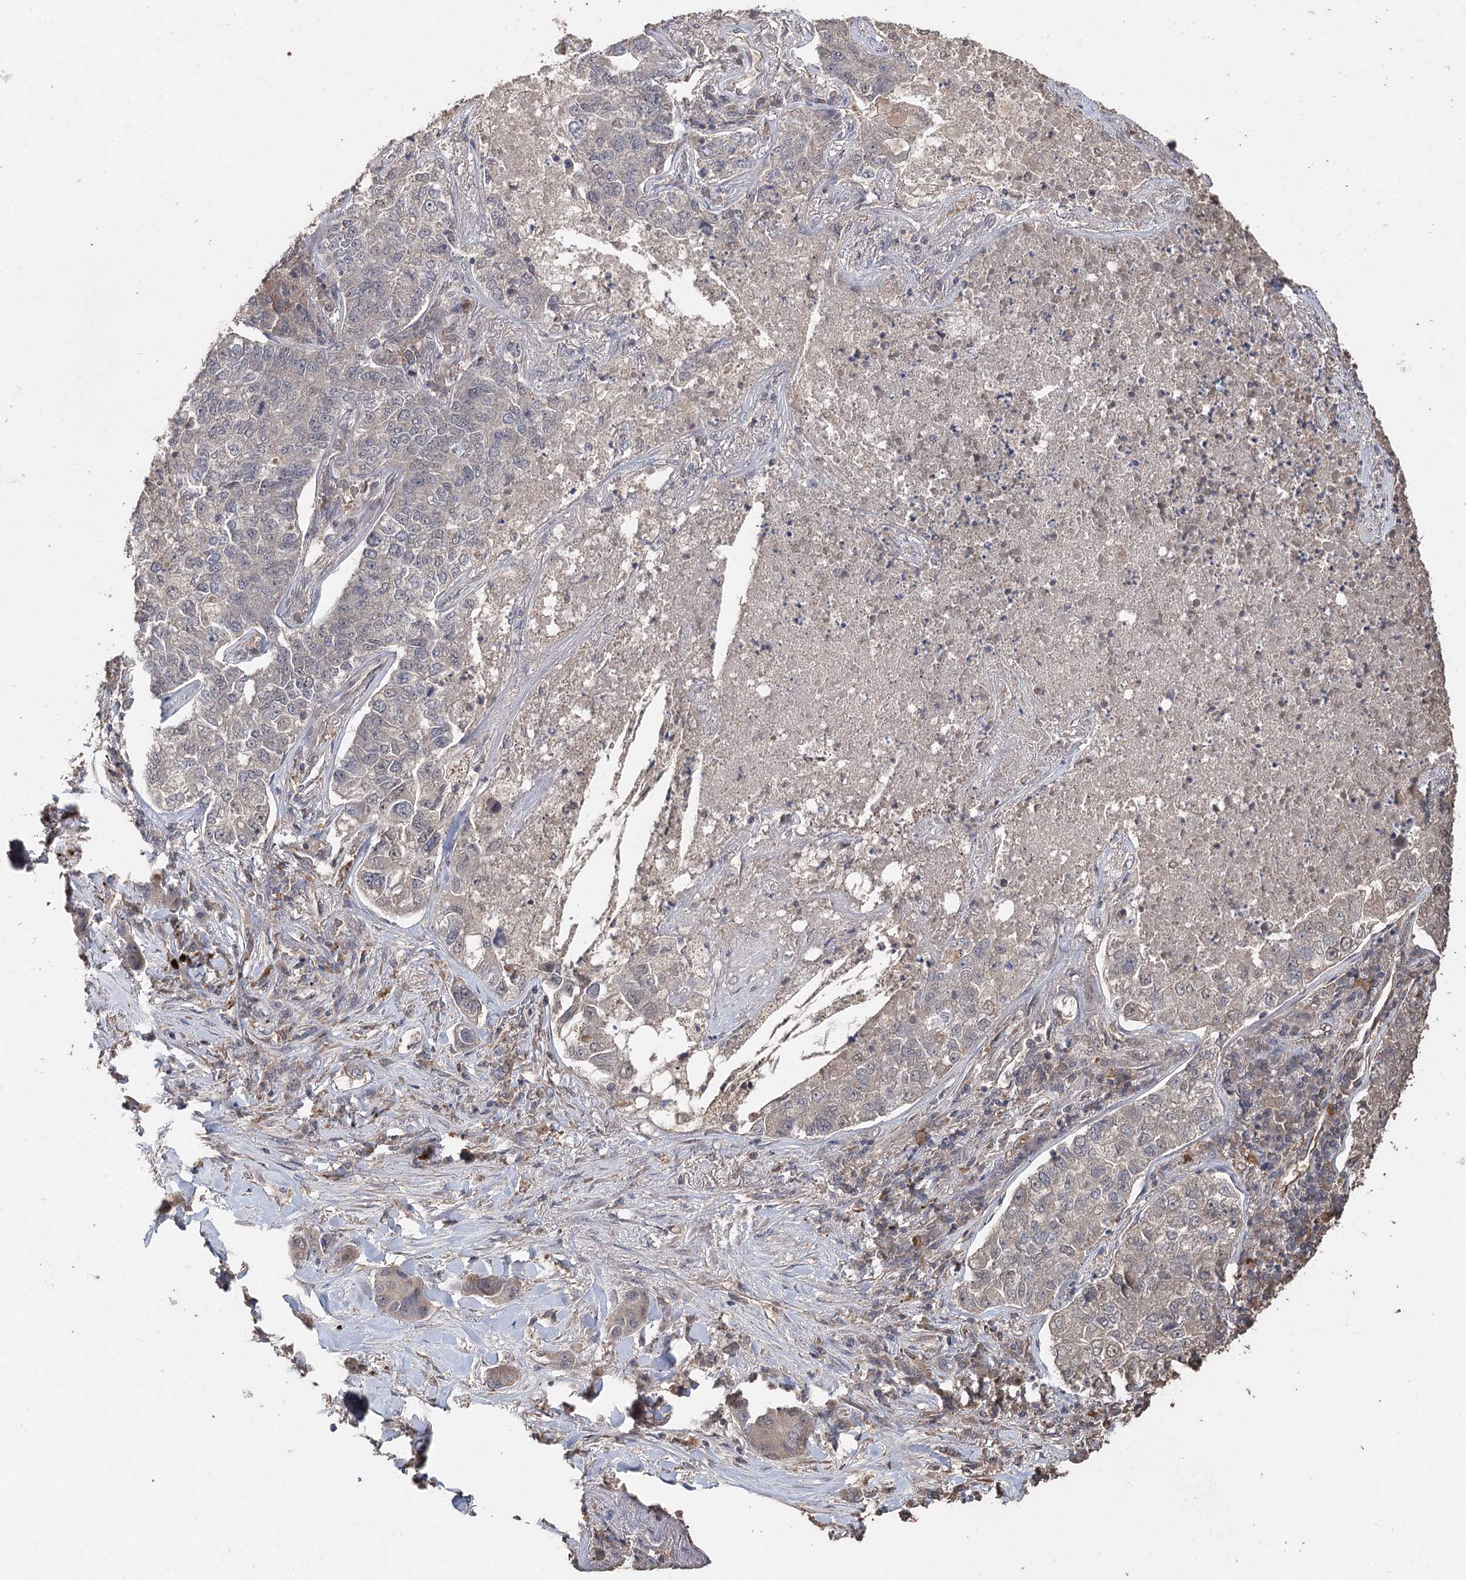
{"staining": {"intensity": "negative", "quantity": "none", "location": "none"}, "tissue": "lung cancer", "cell_type": "Tumor cells", "image_type": "cancer", "snomed": [{"axis": "morphology", "description": "Adenocarcinoma, NOS"}, {"axis": "topography", "description": "Lung"}], "caption": "Adenocarcinoma (lung) was stained to show a protein in brown. There is no significant staining in tumor cells.", "gene": "FBXO7", "patient": {"sex": "male", "age": 49}}